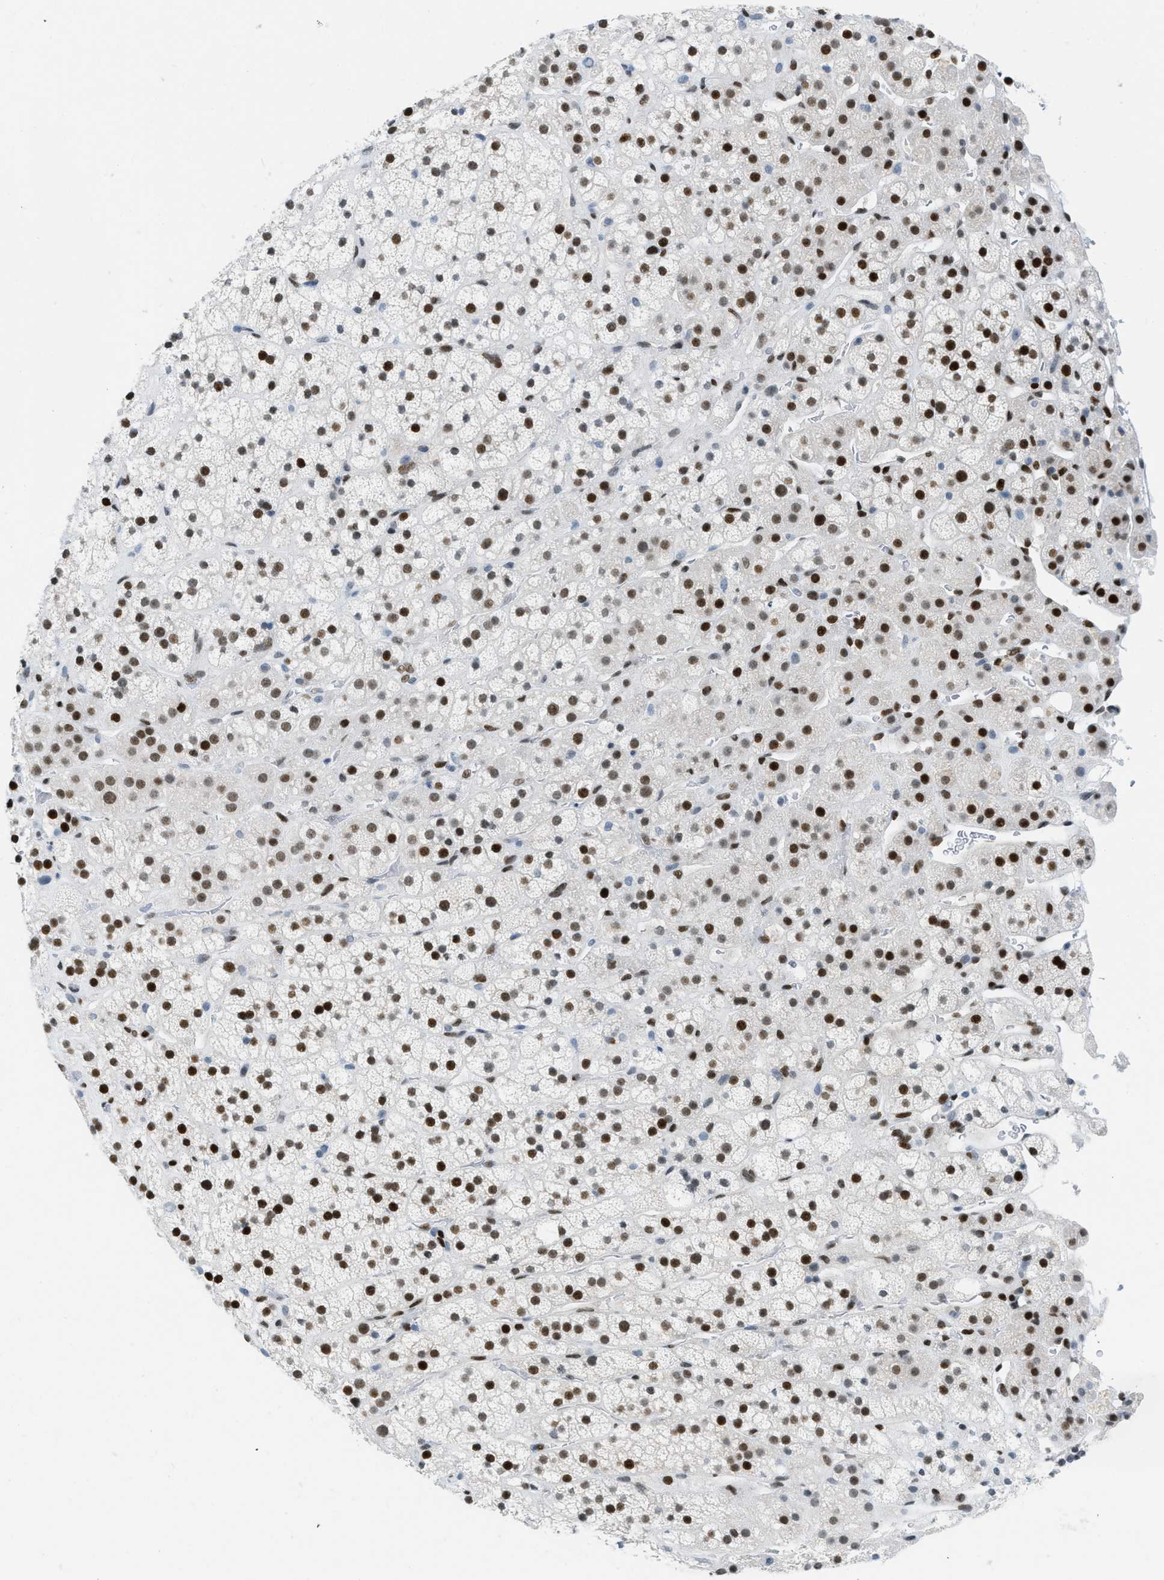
{"staining": {"intensity": "strong", "quantity": ">75%", "location": "nuclear"}, "tissue": "adrenal gland", "cell_type": "Glandular cells", "image_type": "normal", "snomed": [{"axis": "morphology", "description": "Normal tissue, NOS"}, {"axis": "topography", "description": "Adrenal gland"}], "caption": "Normal adrenal gland displays strong nuclear positivity in approximately >75% of glandular cells, visualized by immunohistochemistry.", "gene": "PBX1", "patient": {"sex": "male", "age": 56}}